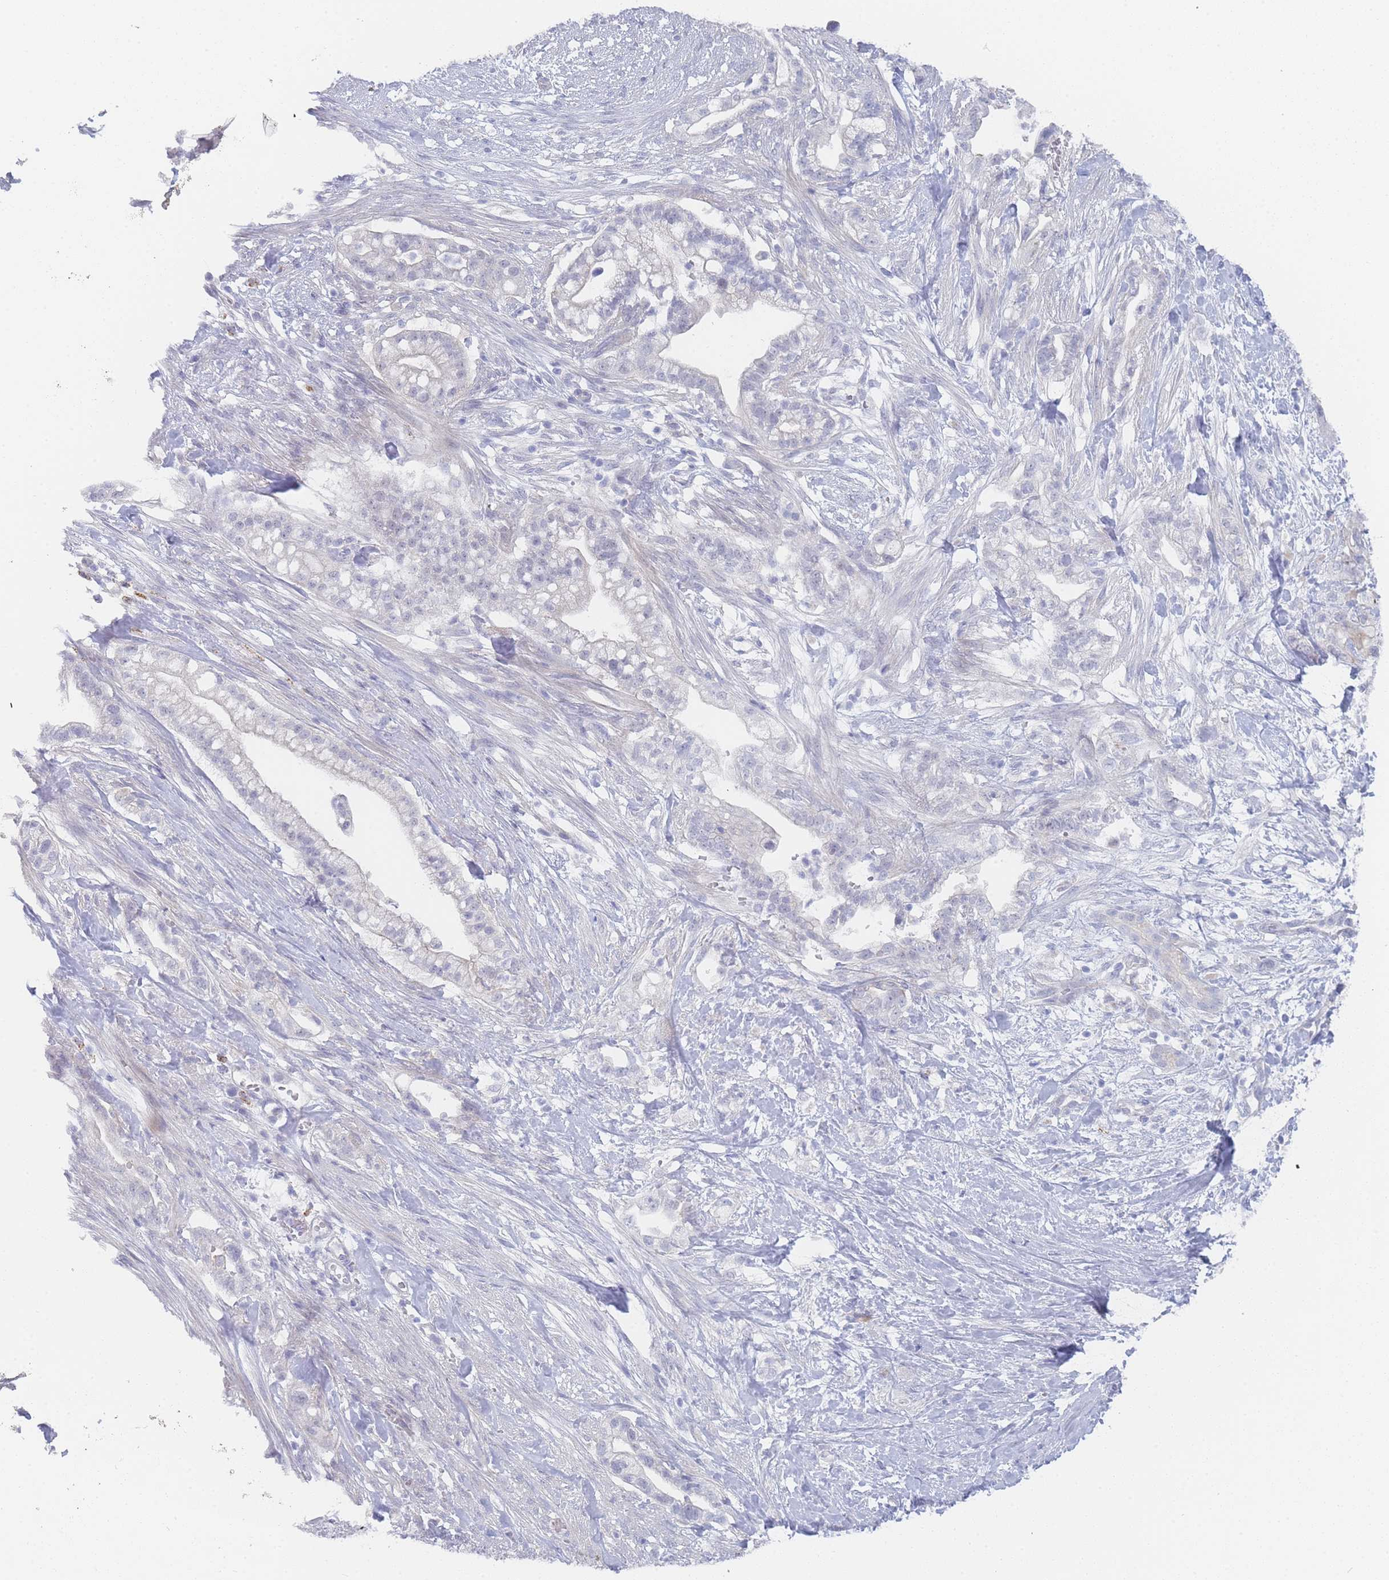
{"staining": {"intensity": "negative", "quantity": "none", "location": "none"}, "tissue": "pancreatic cancer", "cell_type": "Tumor cells", "image_type": "cancer", "snomed": [{"axis": "morphology", "description": "Adenocarcinoma, NOS"}, {"axis": "topography", "description": "Pancreas"}], "caption": "Adenocarcinoma (pancreatic) was stained to show a protein in brown. There is no significant positivity in tumor cells. (Brightfield microscopy of DAB IHC at high magnification).", "gene": "IMPG1", "patient": {"sex": "male", "age": 44}}